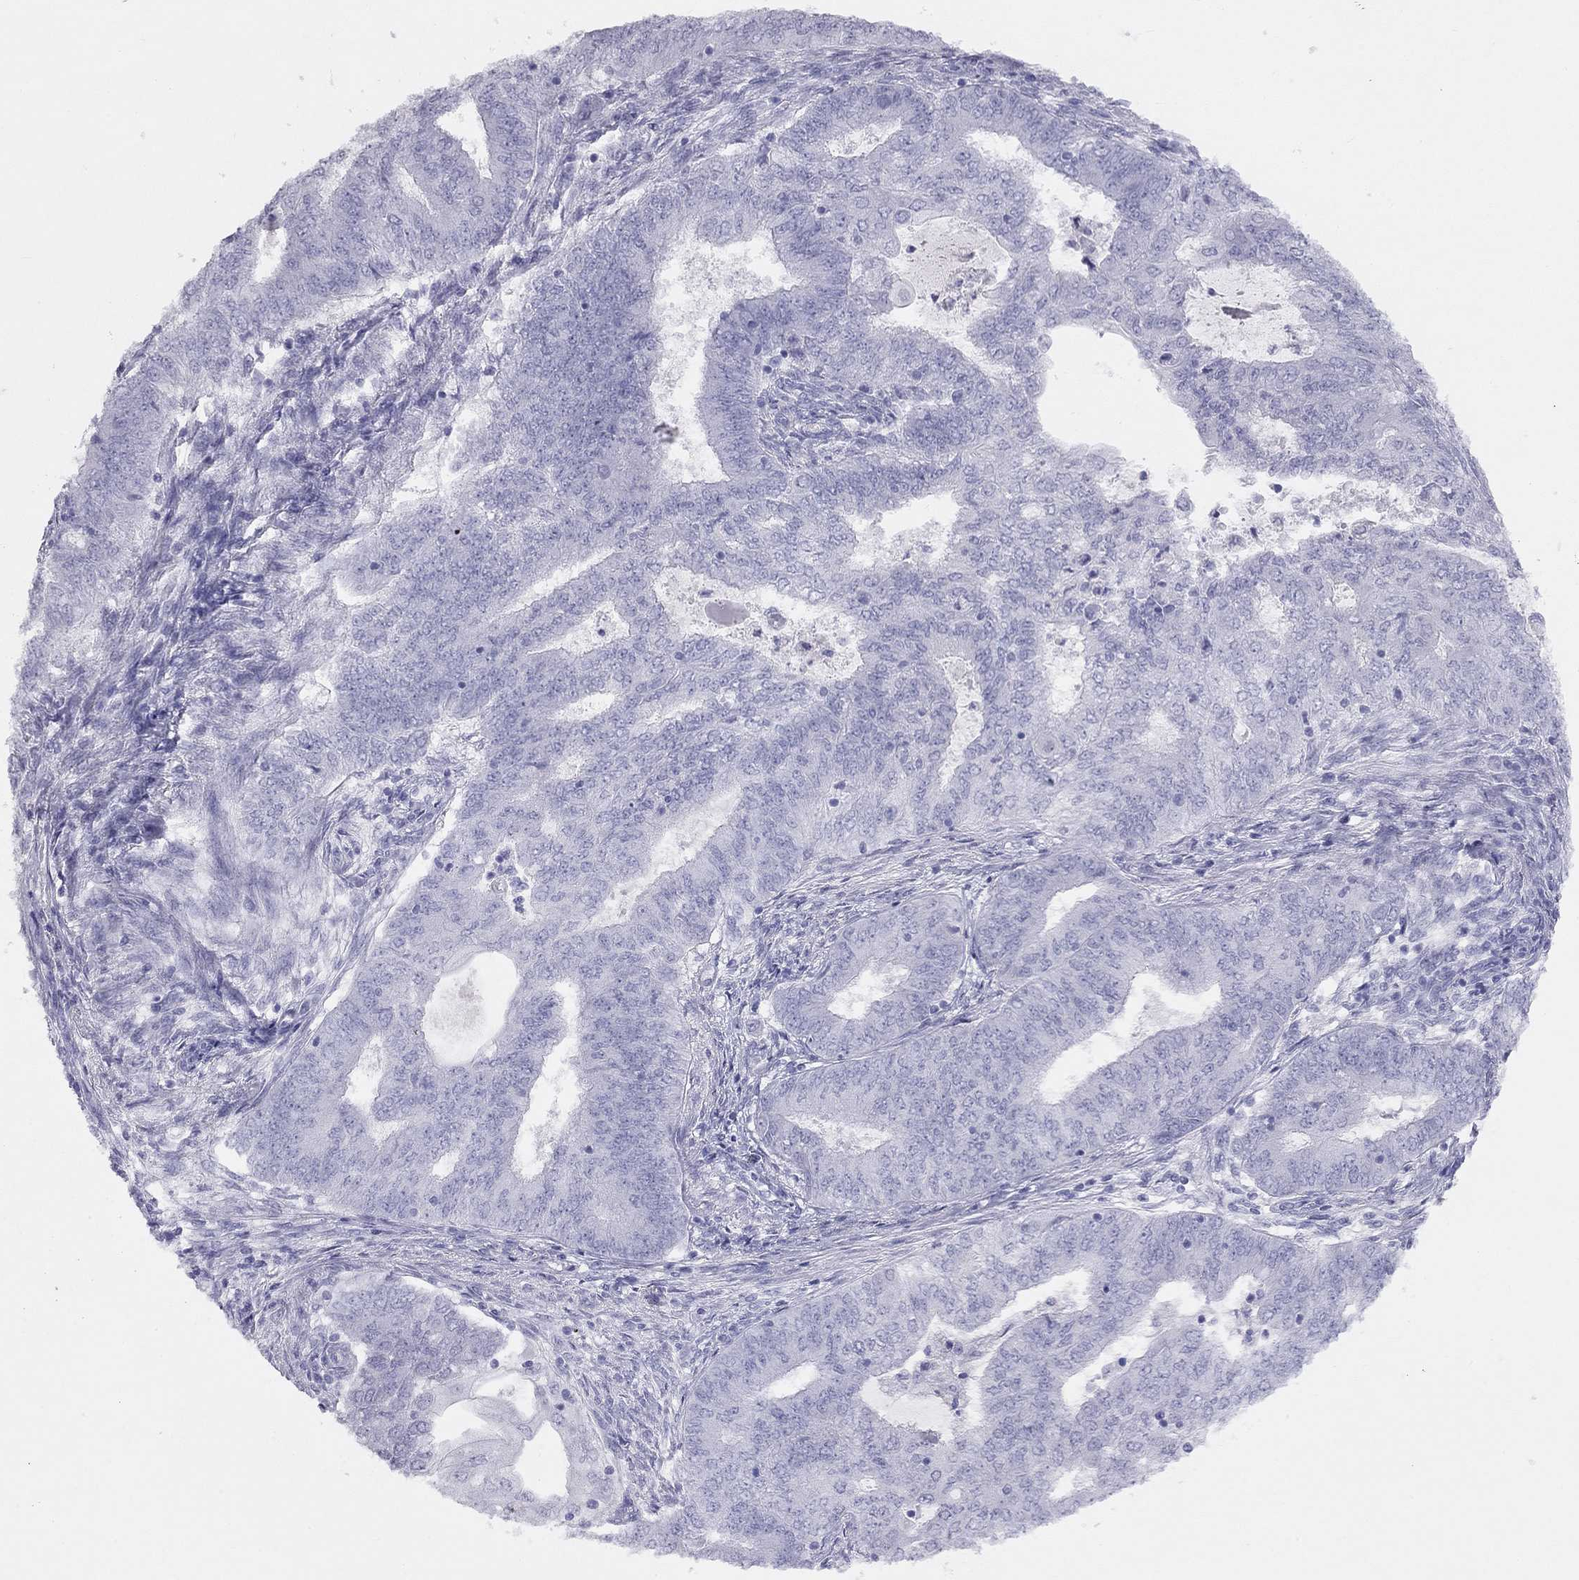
{"staining": {"intensity": "negative", "quantity": "none", "location": "none"}, "tissue": "endometrial cancer", "cell_type": "Tumor cells", "image_type": "cancer", "snomed": [{"axis": "morphology", "description": "Adenocarcinoma, NOS"}, {"axis": "topography", "description": "Endometrium"}], "caption": "Immunohistochemistry of human endometrial cancer exhibits no positivity in tumor cells.", "gene": "KLRG1", "patient": {"sex": "female", "age": 62}}